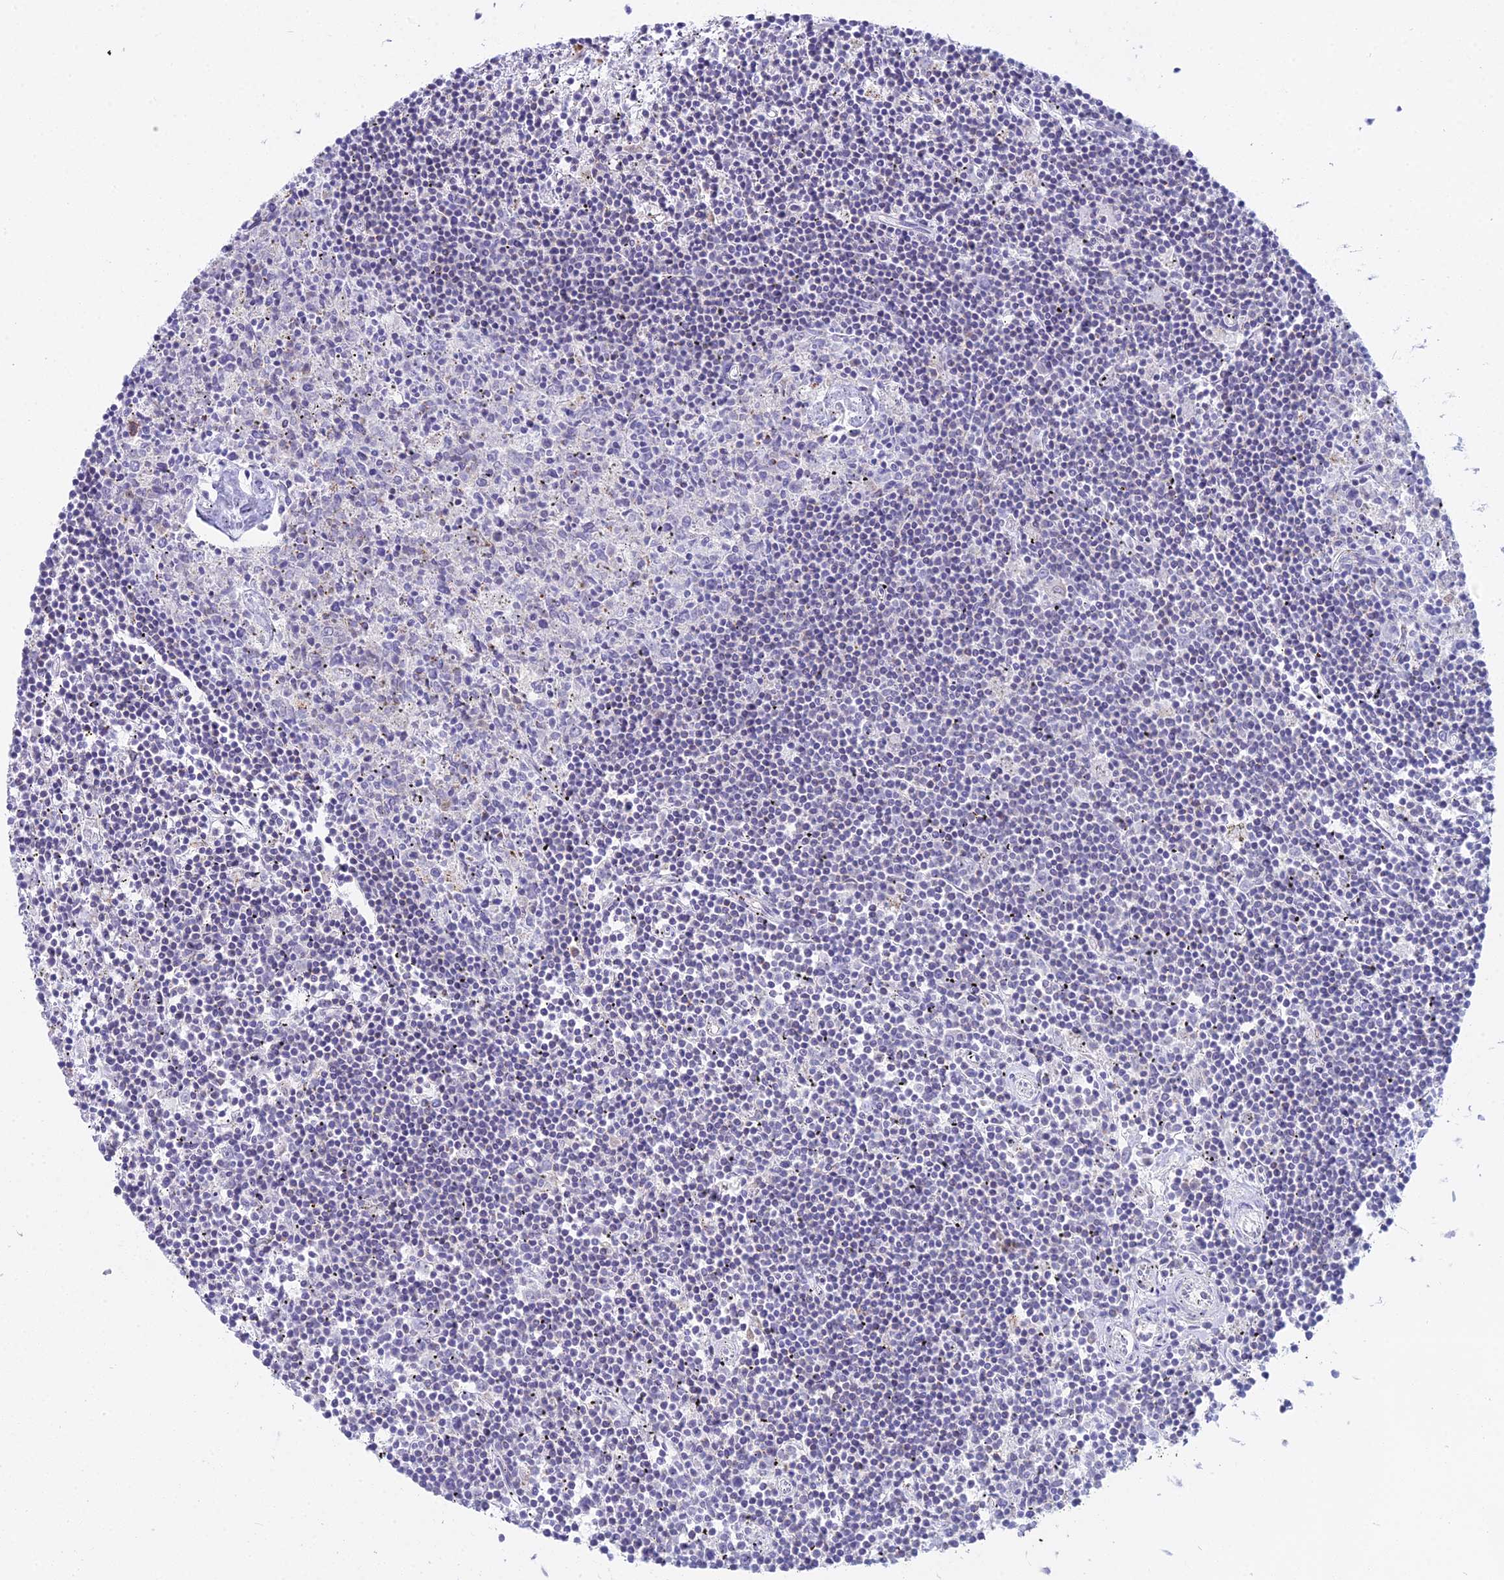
{"staining": {"intensity": "negative", "quantity": "none", "location": "none"}, "tissue": "lymphoma", "cell_type": "Tumor cells", "image_type": "cancer", "snomed": [{"axis": "morphology", "description": "Malignant lymphoma, non-Hodgkin's type, Low grade"}, {"axis": "topography", "description": "Spleen"}], "caption": "Photomicrograph shows no significant protein positivity in tumor cells of lymphoma.", "gene": "CGB2", "patient": {"sex": "male", "age": 76}}